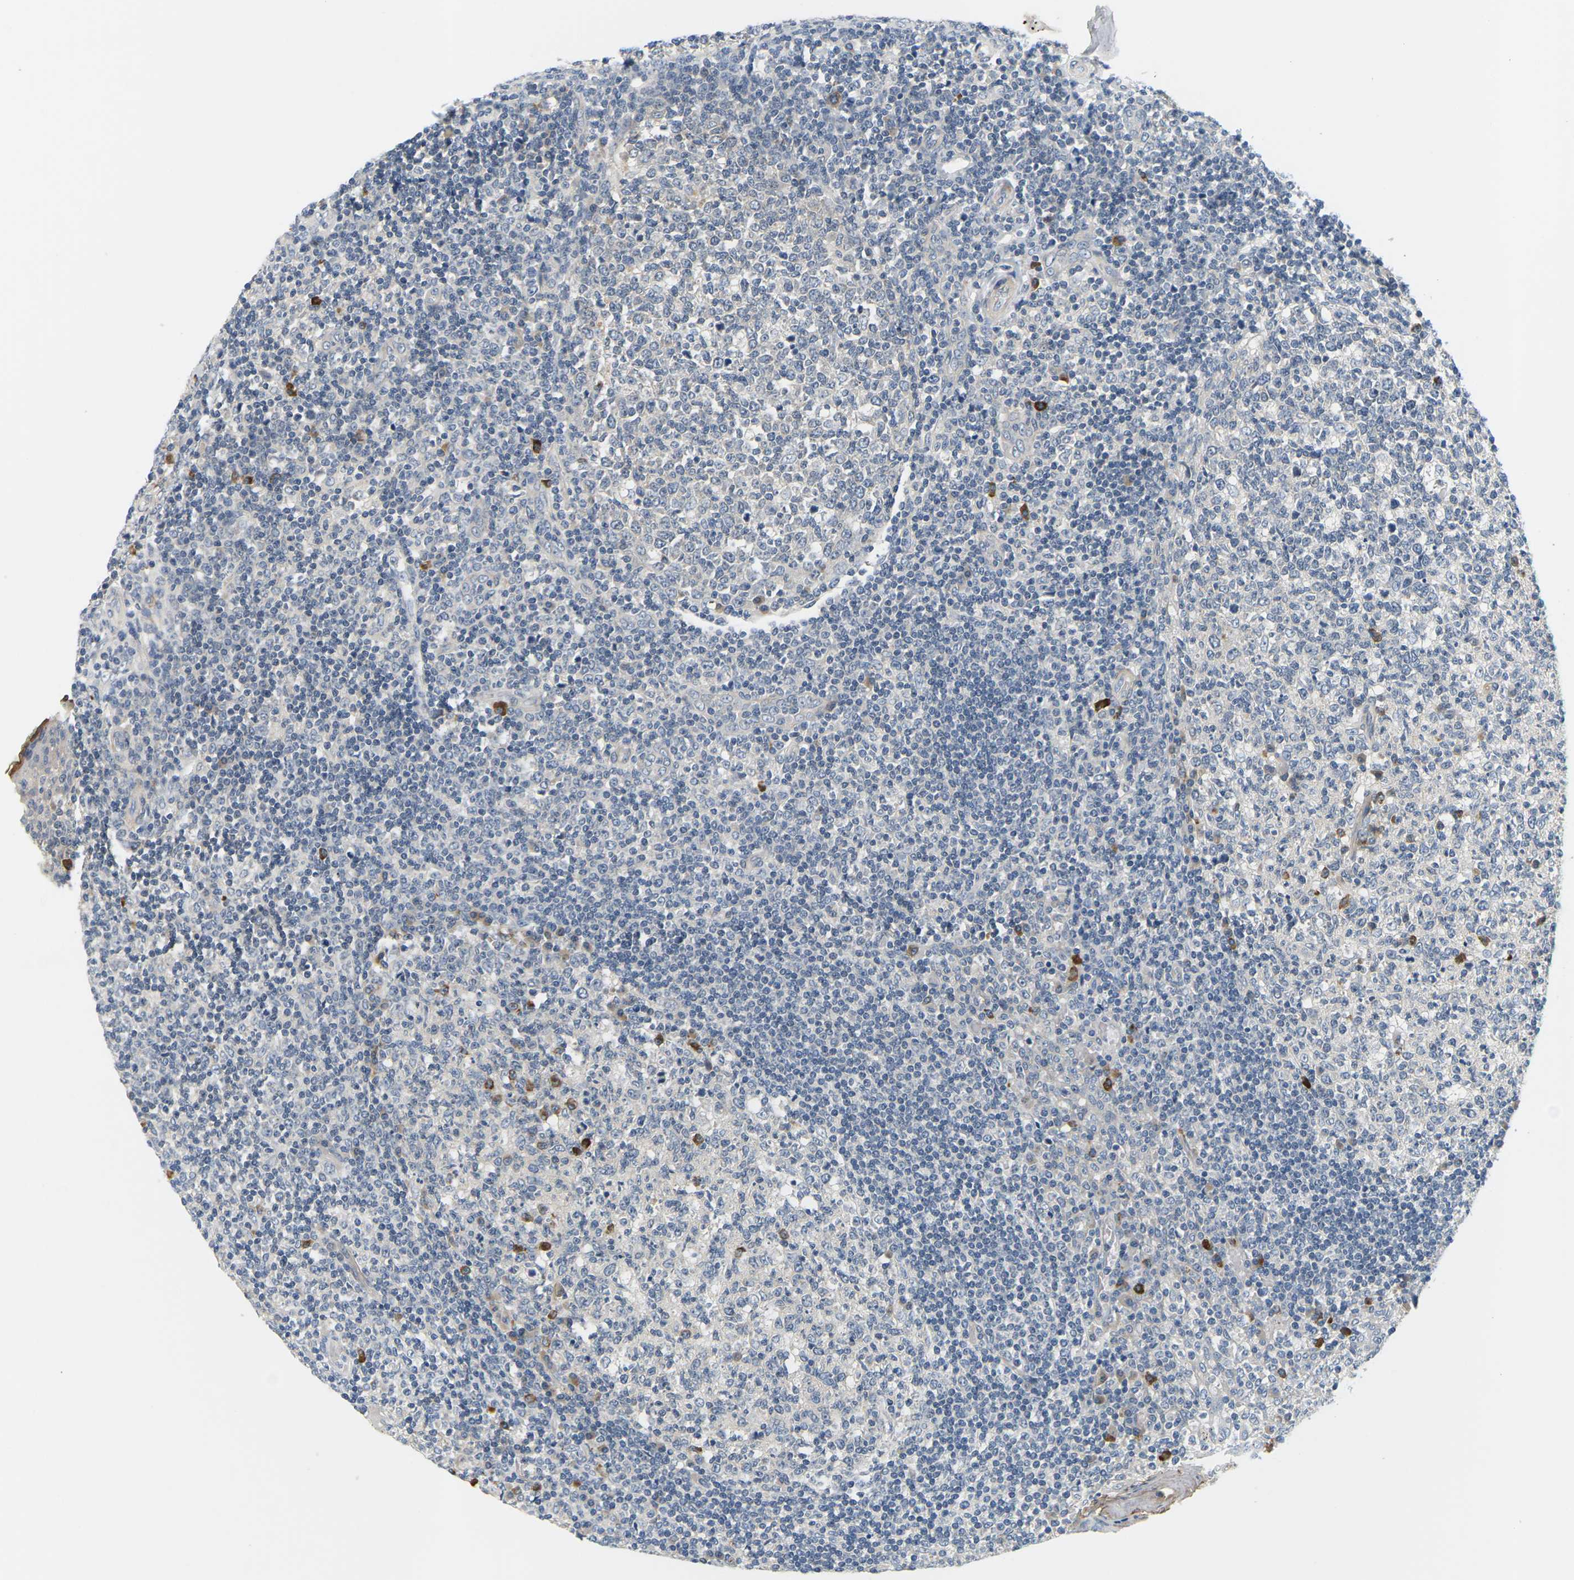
{"staining": {"intensity": "moderate", "quantity": "<25%", "location": "cytoplasmic/membranous"}, "tissue": "tonsil", "cell_type": "Germinal center cells", "image_type": "normal", "snomed": [{"axis": "morphology", "description": "Normal tissue, NOS"}, {"axis": "topography", "description": "Tonsil"}], "caption": "Immunohistochemistry (IHC) (DAB) staining of benign human tonsil reveals moderate cytoplasmic/membranous protein expression in approximately <25% of germinal center cells.", "gene": "EVA1C", "patient": {"sex": "female", "age": 19}}